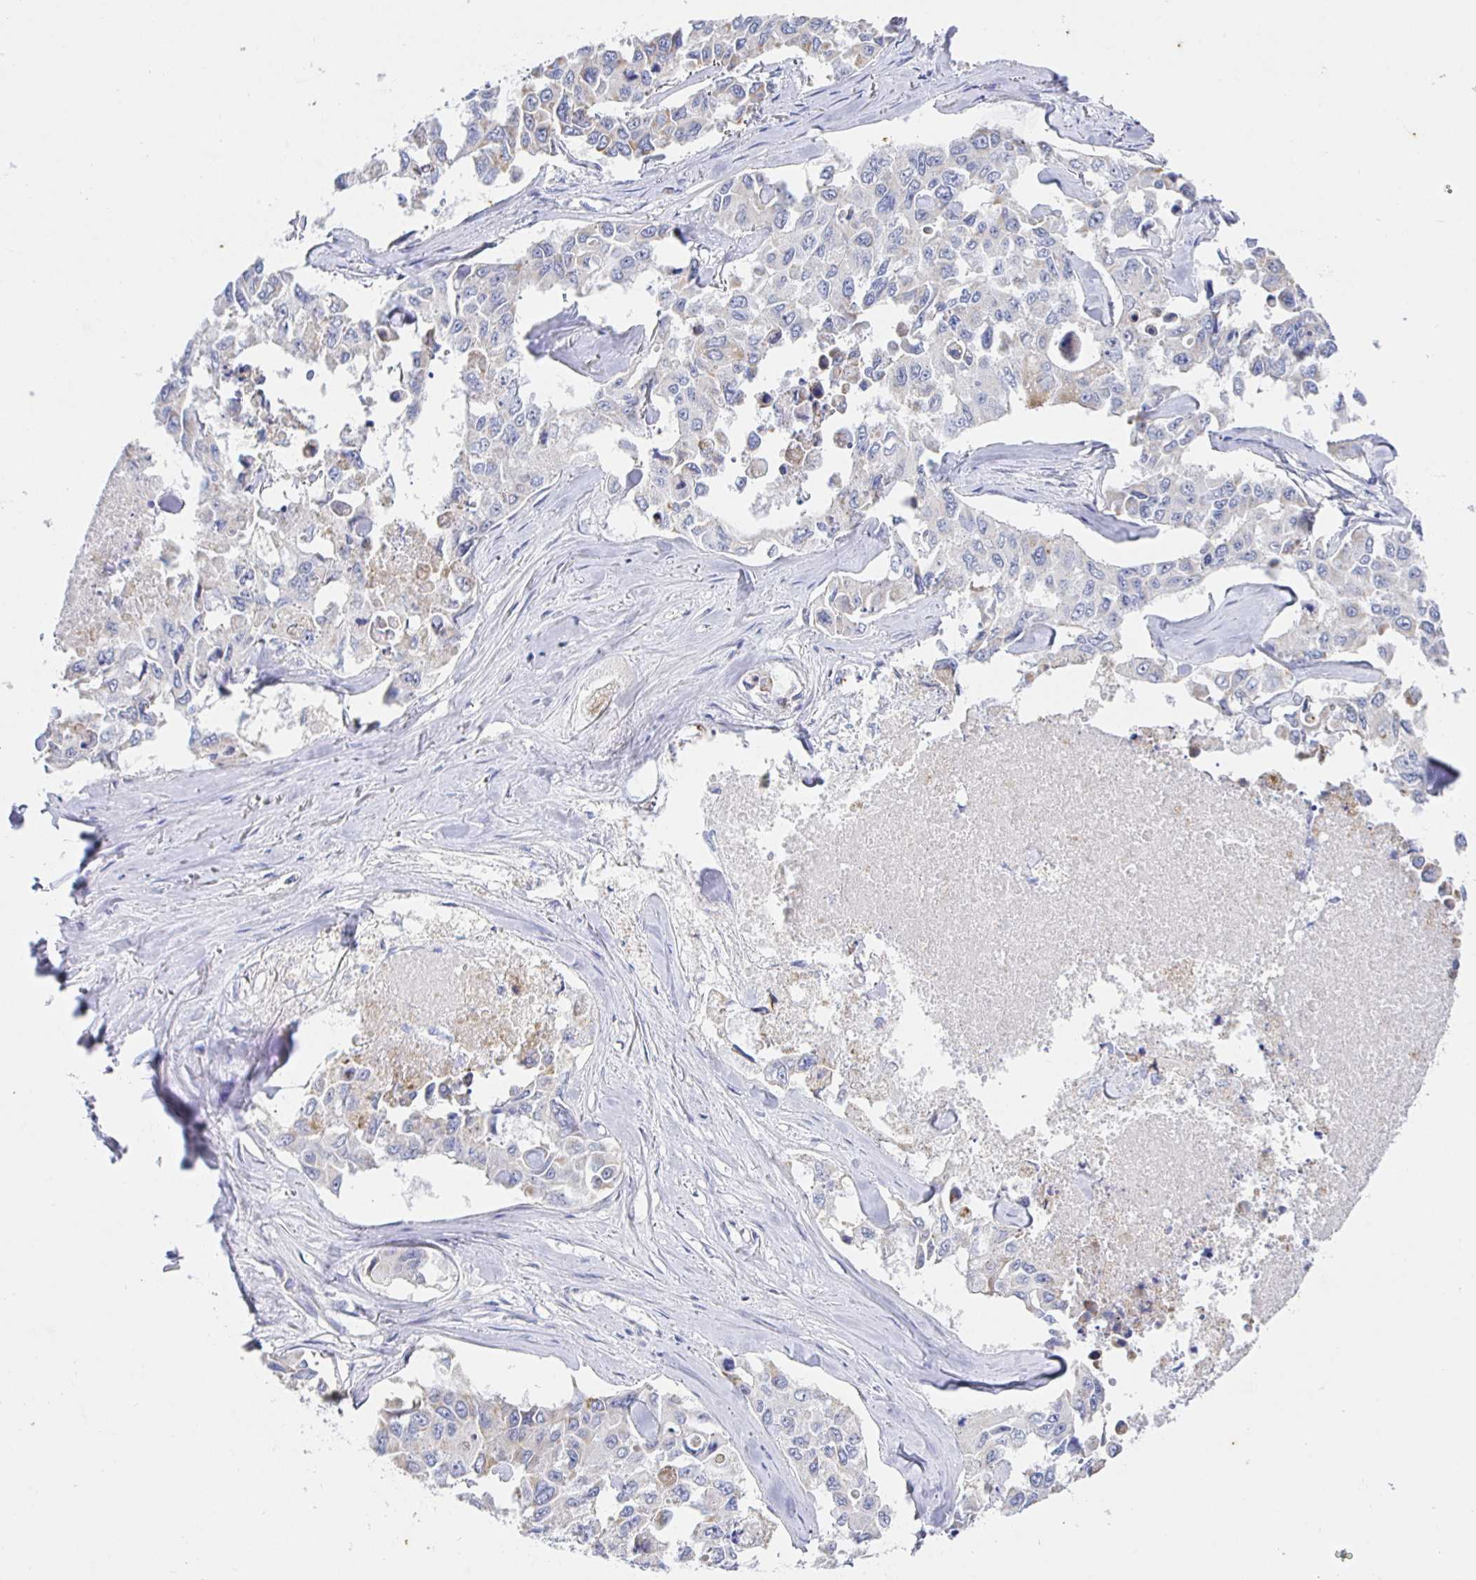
{"staining": {"intensity": "negative", "quantity": "none", "location": "none"}, "tissue": "lung cancer", "cell_type": "Tumor cells", "image_type": "cancer", "snomed": [{"axis": "morphology", "description": "Adenocarcinoma, NOS"}, {"axis": "topography", "description": "Lung"}], "caption": "Micrograph shows no significant protein staining in tumor cells of lung adenocarcinoma.", "gene": "SYNGR4", "patient": {"sex": "male", "age": 64}}